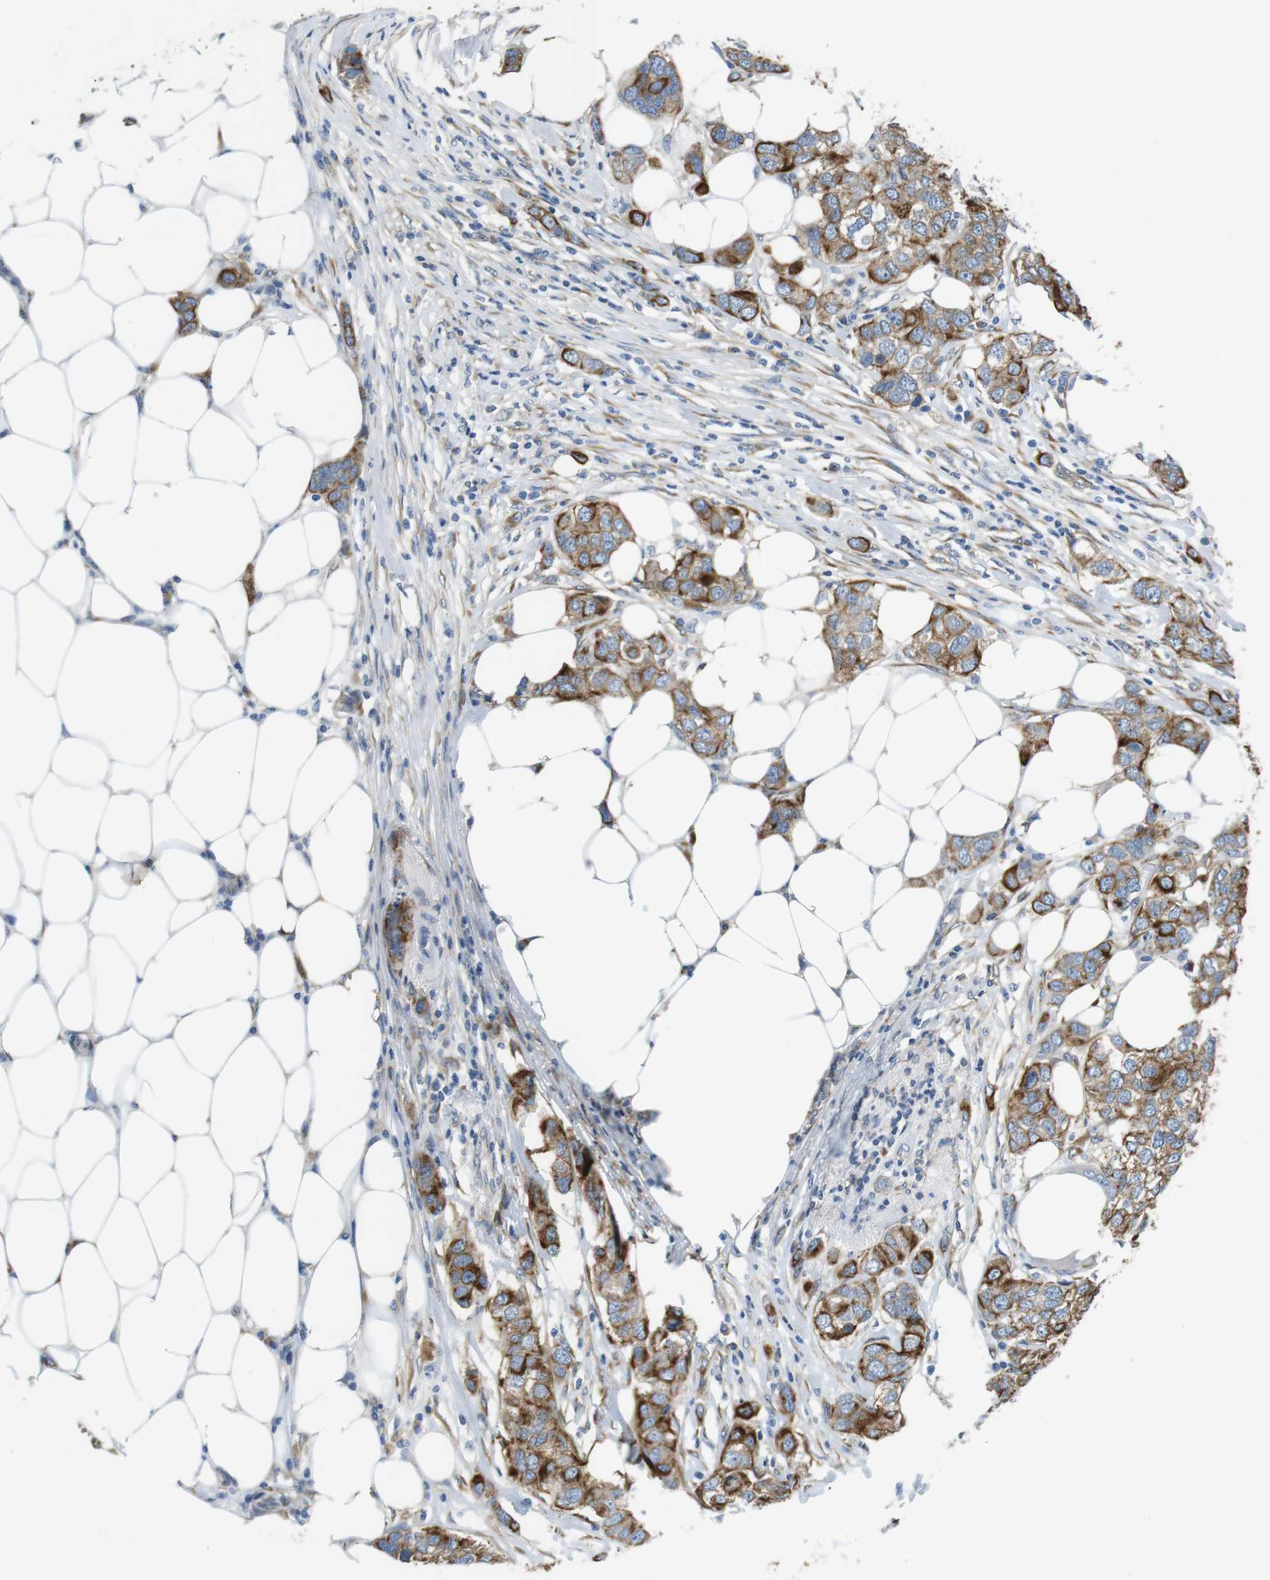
{"staining": {"intensity": "strong", "quantity": ">75%", "location": "cytoplasmic/membranous"}, "tissue": "breast cancer", "cell_type": "Tumor cells", "image_type": "cancer", "snomed": [{"axis": "morphology", "description": "Duct carcinoma"}, {"axis": "topography", "description": "Breast"}], "caption": "Immunohistochemistry staining of breast cancer (intraductal carcinoma), which shows high levels of strong cytoplasmic/membranous positivity in approximately >75% of tumor cells indicating strong cytoplasmic/membranous protein expression. The staining was performed using DAB (brown) for protein detection and nuclei were counterstained in hematoxylin (blue).", "gene": "UNC5CL", "patient": {"sex": "female", "age": 50}}